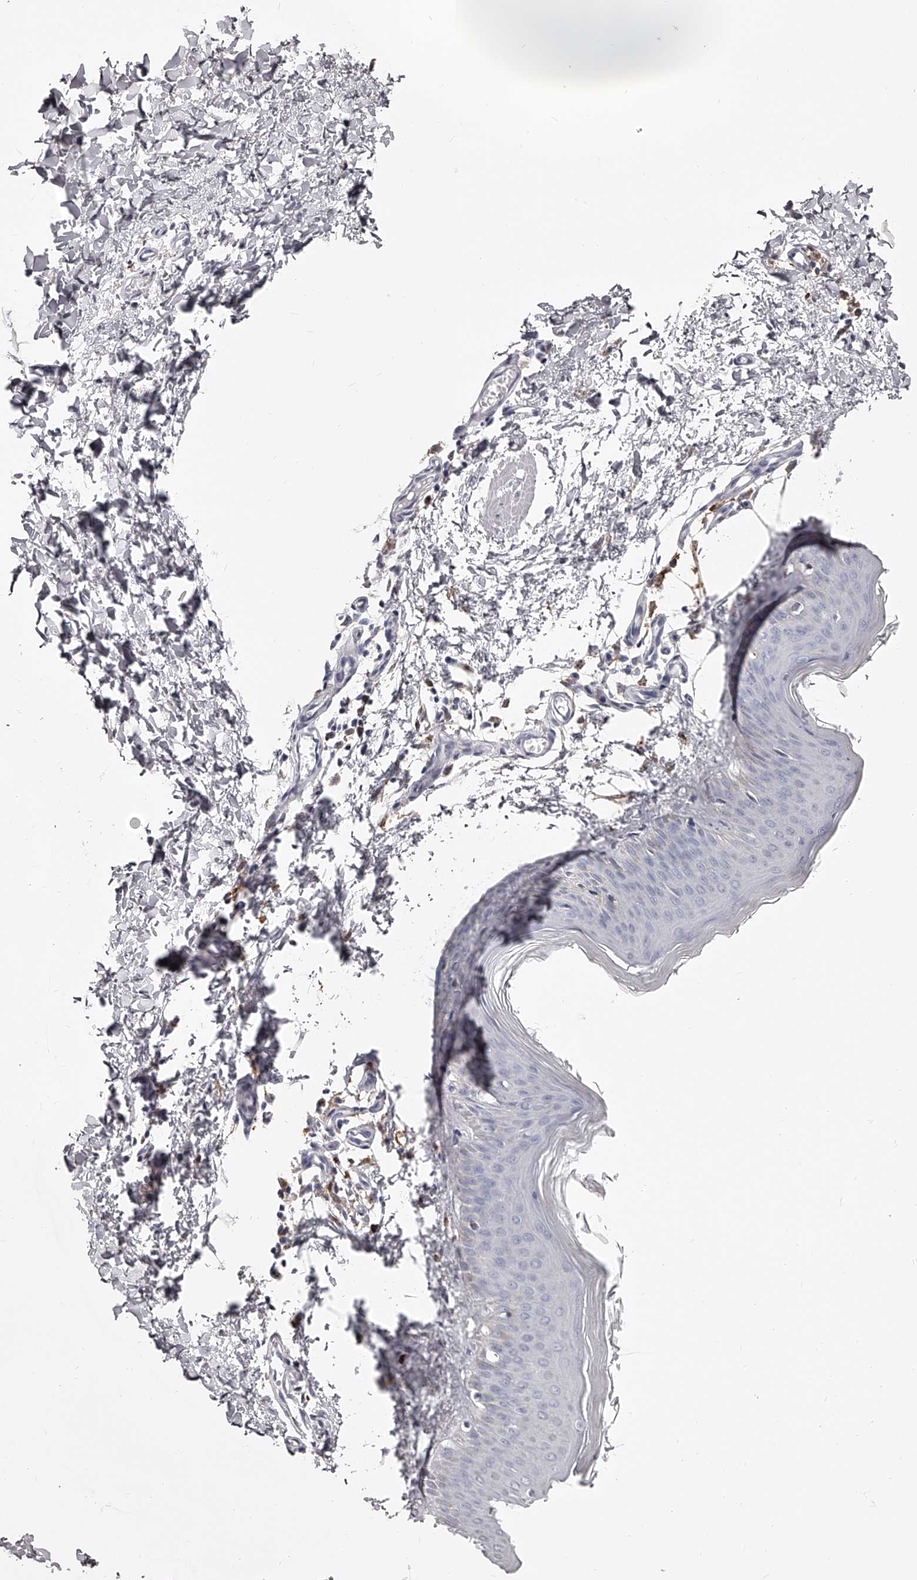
{"staining": {"intensity": "negative", "quantity": "none", "location": "none"}, "tissue": "skin", "cell_type": "Fibroblasts", "image_type": "normal", "snomed": [{"axis": "morphology", "description": "Normal tissue, NOS"}, {"axis": "topography", "description": "Skin"}], "caption": "IHC micrograph of unremarkable skin: skin stained with DAB displays no significant protein expression in fibroblasts. Nuclei are stained in blue.", "gene": "PACSIN1", "patient": {"sex": "female", "age": 27}}